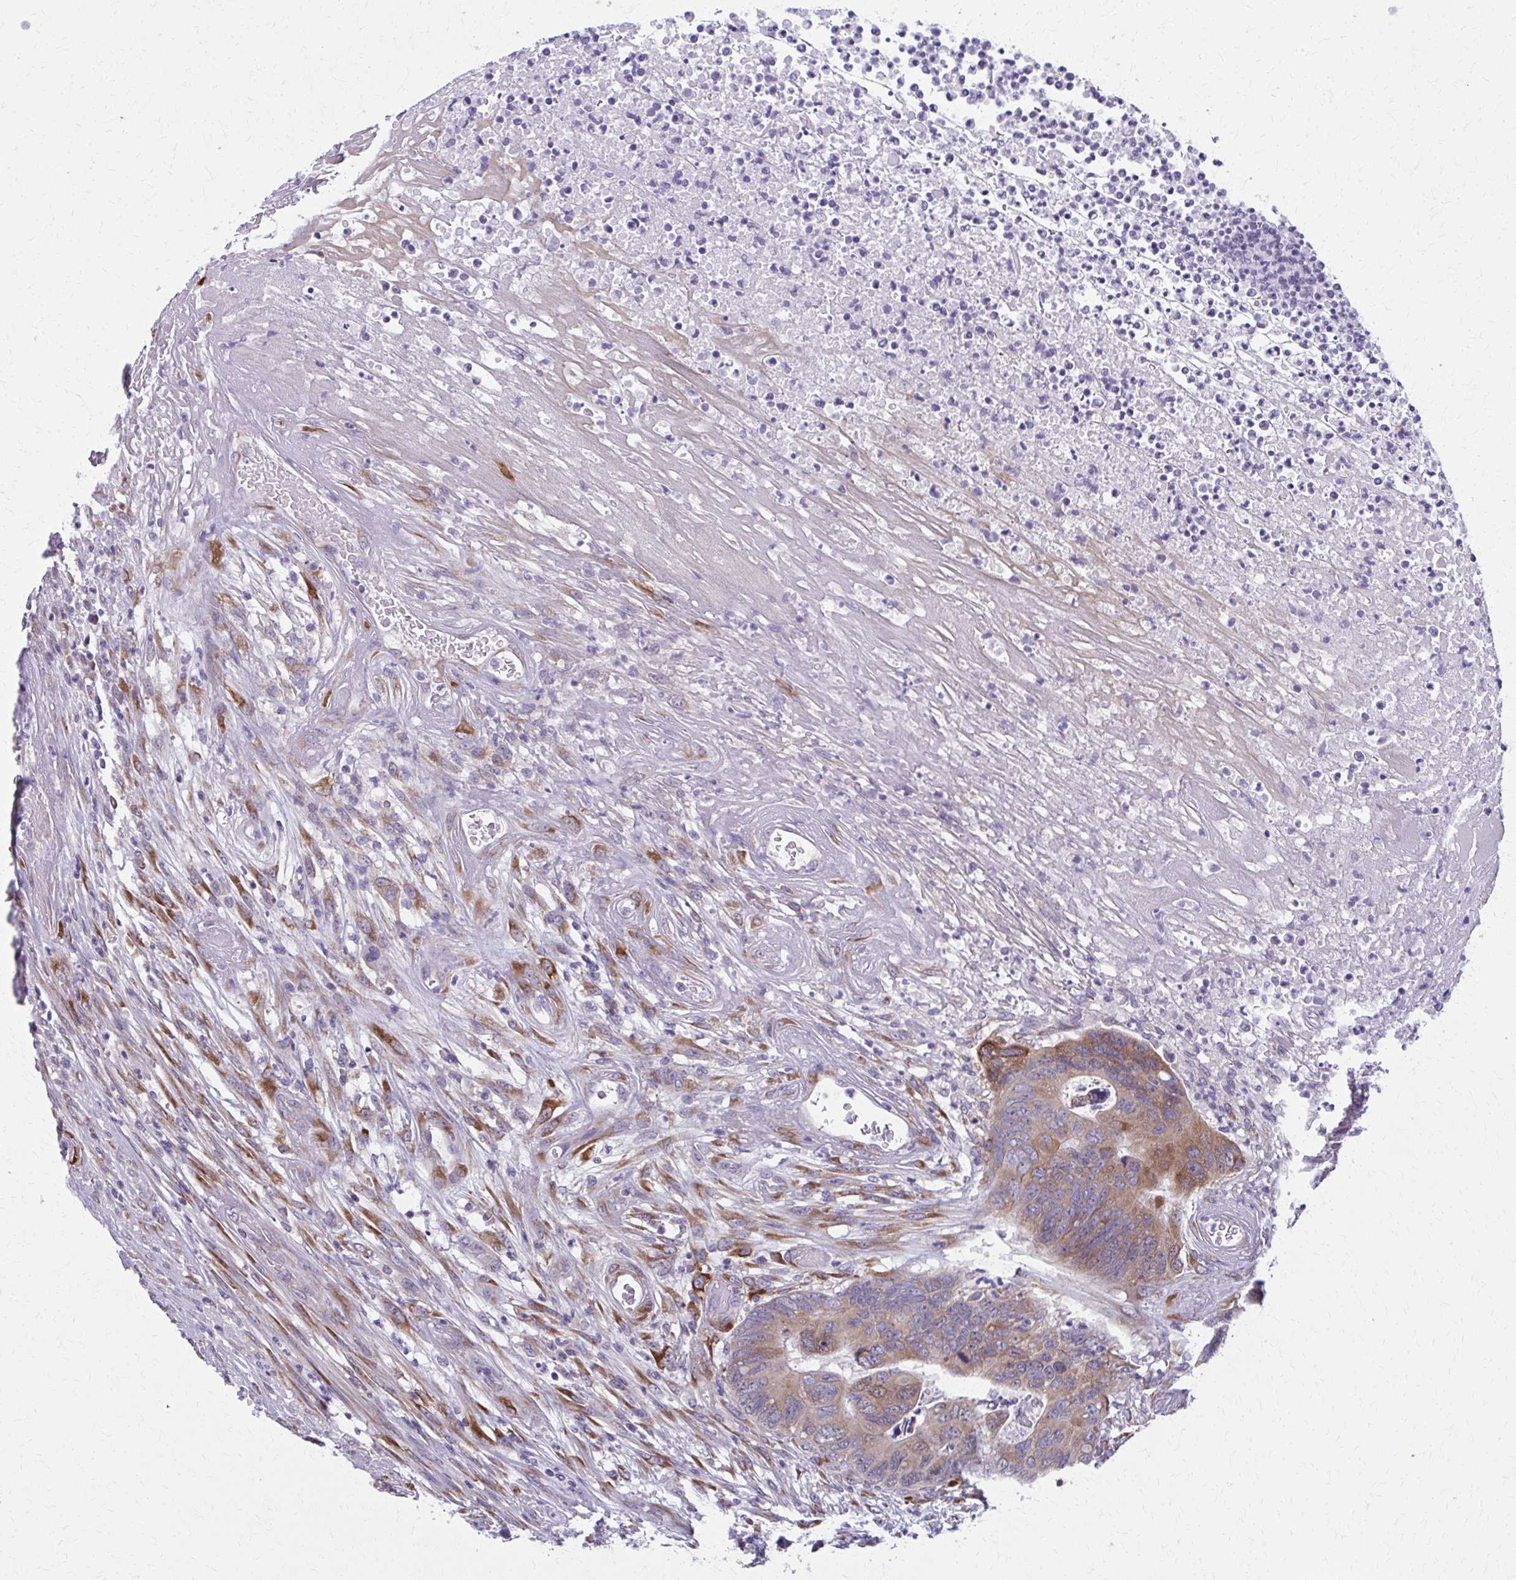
{"staining": {"intensity": "moderate", "quantity": ">75%", "location": "cytoplasmic/membranous"}, "tissue": "colorectal cancer", "cell_type": "Tumor cells", "image_type": "cancer", "snomed": [{"axis": "morphology", "description": "Adenocarcinoma, NOS"}, {"axis": "topography", "description": "Colon"}], "caption": "Immunohistochemical staining of human colorectal cancer (adenocarcinoma) exhibits medium levels of moderate cytoplasmic/membranous positivity in approximately >75% of tumor cells.", "gene": "SPATS2L", "patient": {"sex": "female", "age": 67}}